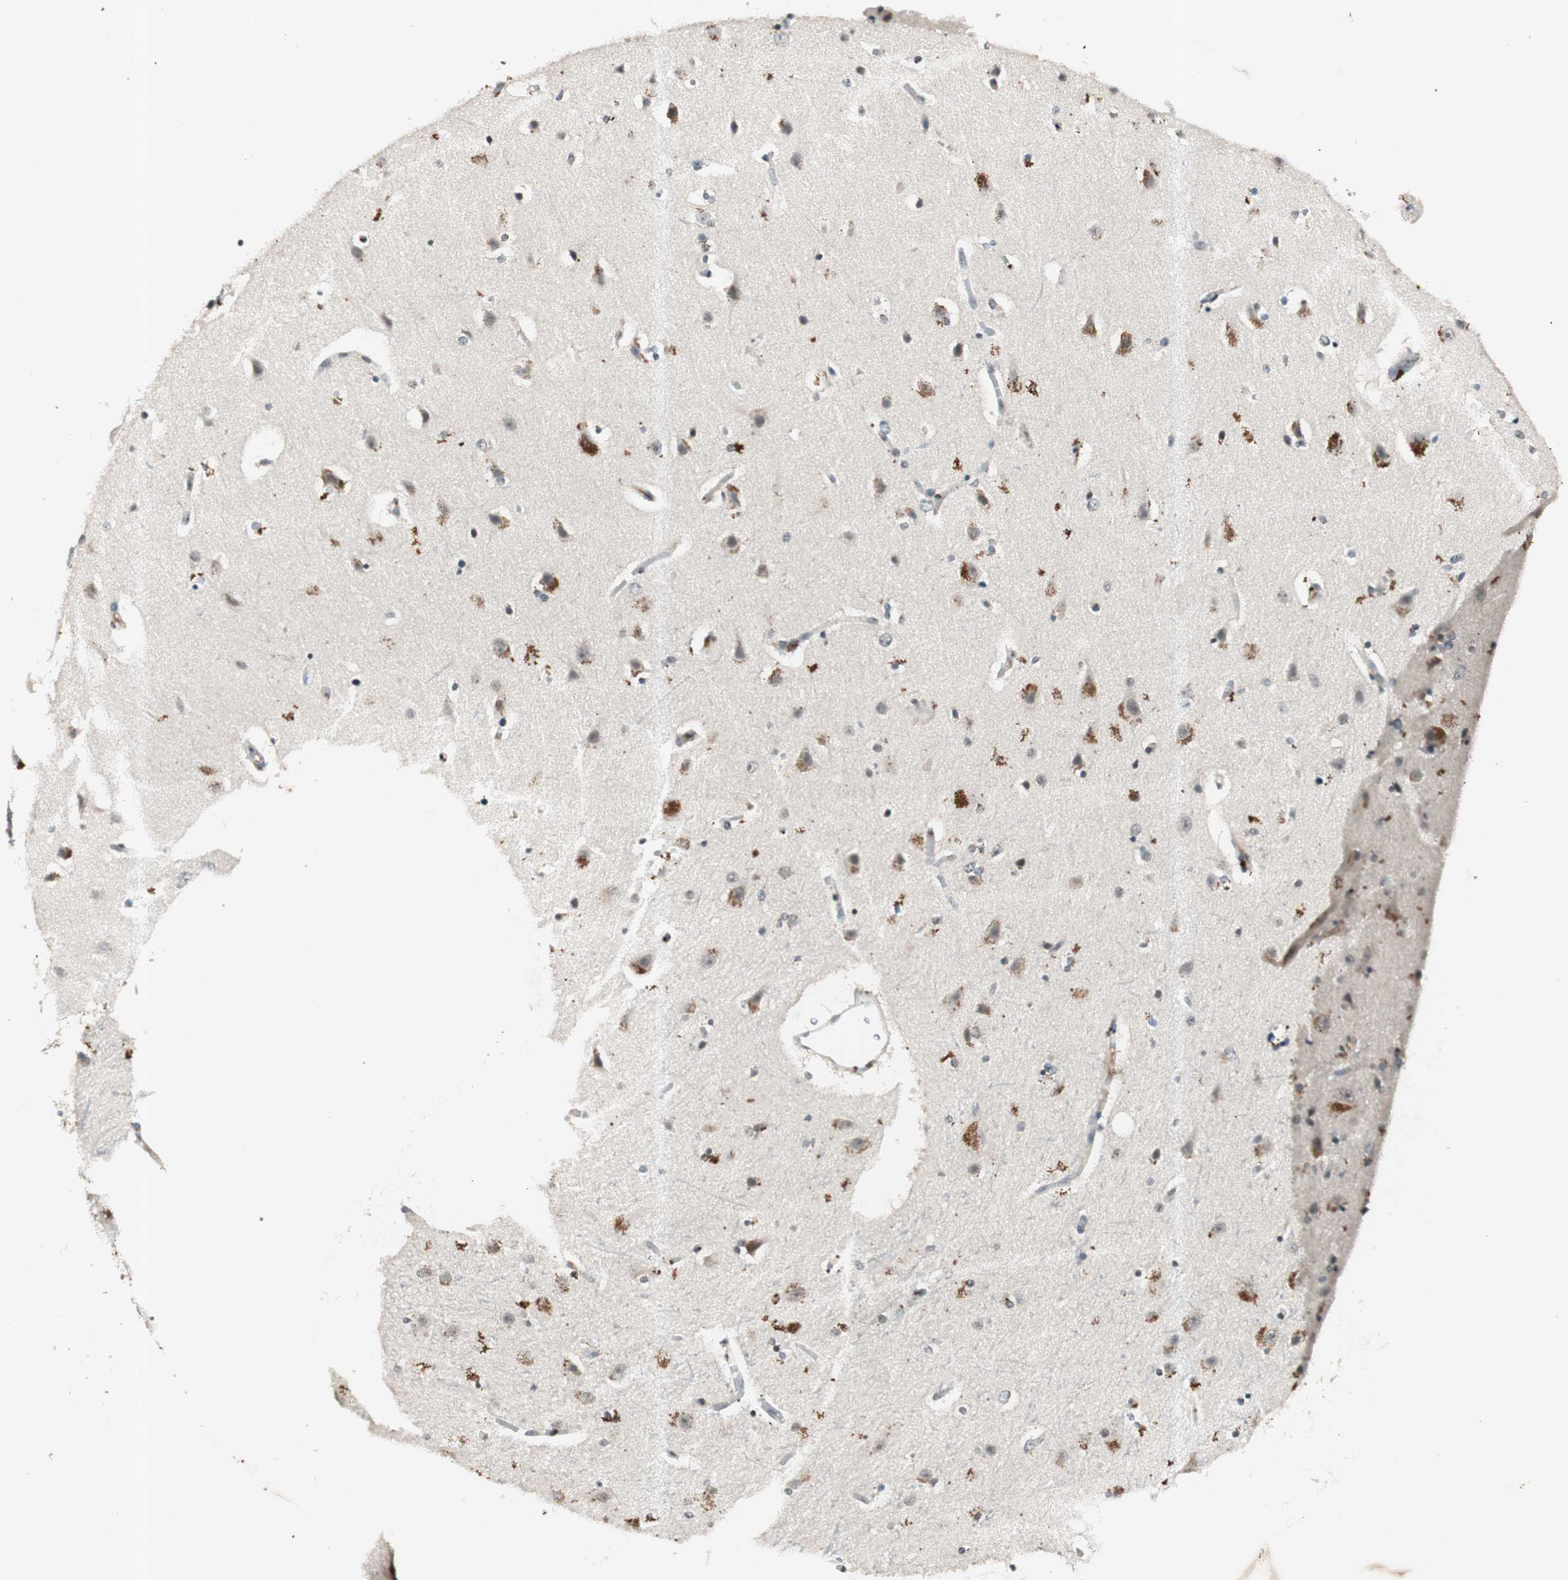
{"staining": {"intensity": "negative", "quantity": "none", "location": "none"}, "tissue": "caudate", "cell_type": "Glial cells", "image_type": "normal", "snomed": [{"axis": "morphology", "description": "Normal tissue, NOS"}, {"axis": "topography", "description": "Lateral ventricle wall"}], "caption": "Unremarkable caudate was stained to show a protein in brown. There is no significant staining in glial cells. The staining is performed using DAB (3,3'-diaminobenzidine) brown chromogen with nuclei counter-stained in using hematoxylin.", "gene": "NFRKB", "patient": {"sex": "female", "age": 54}}